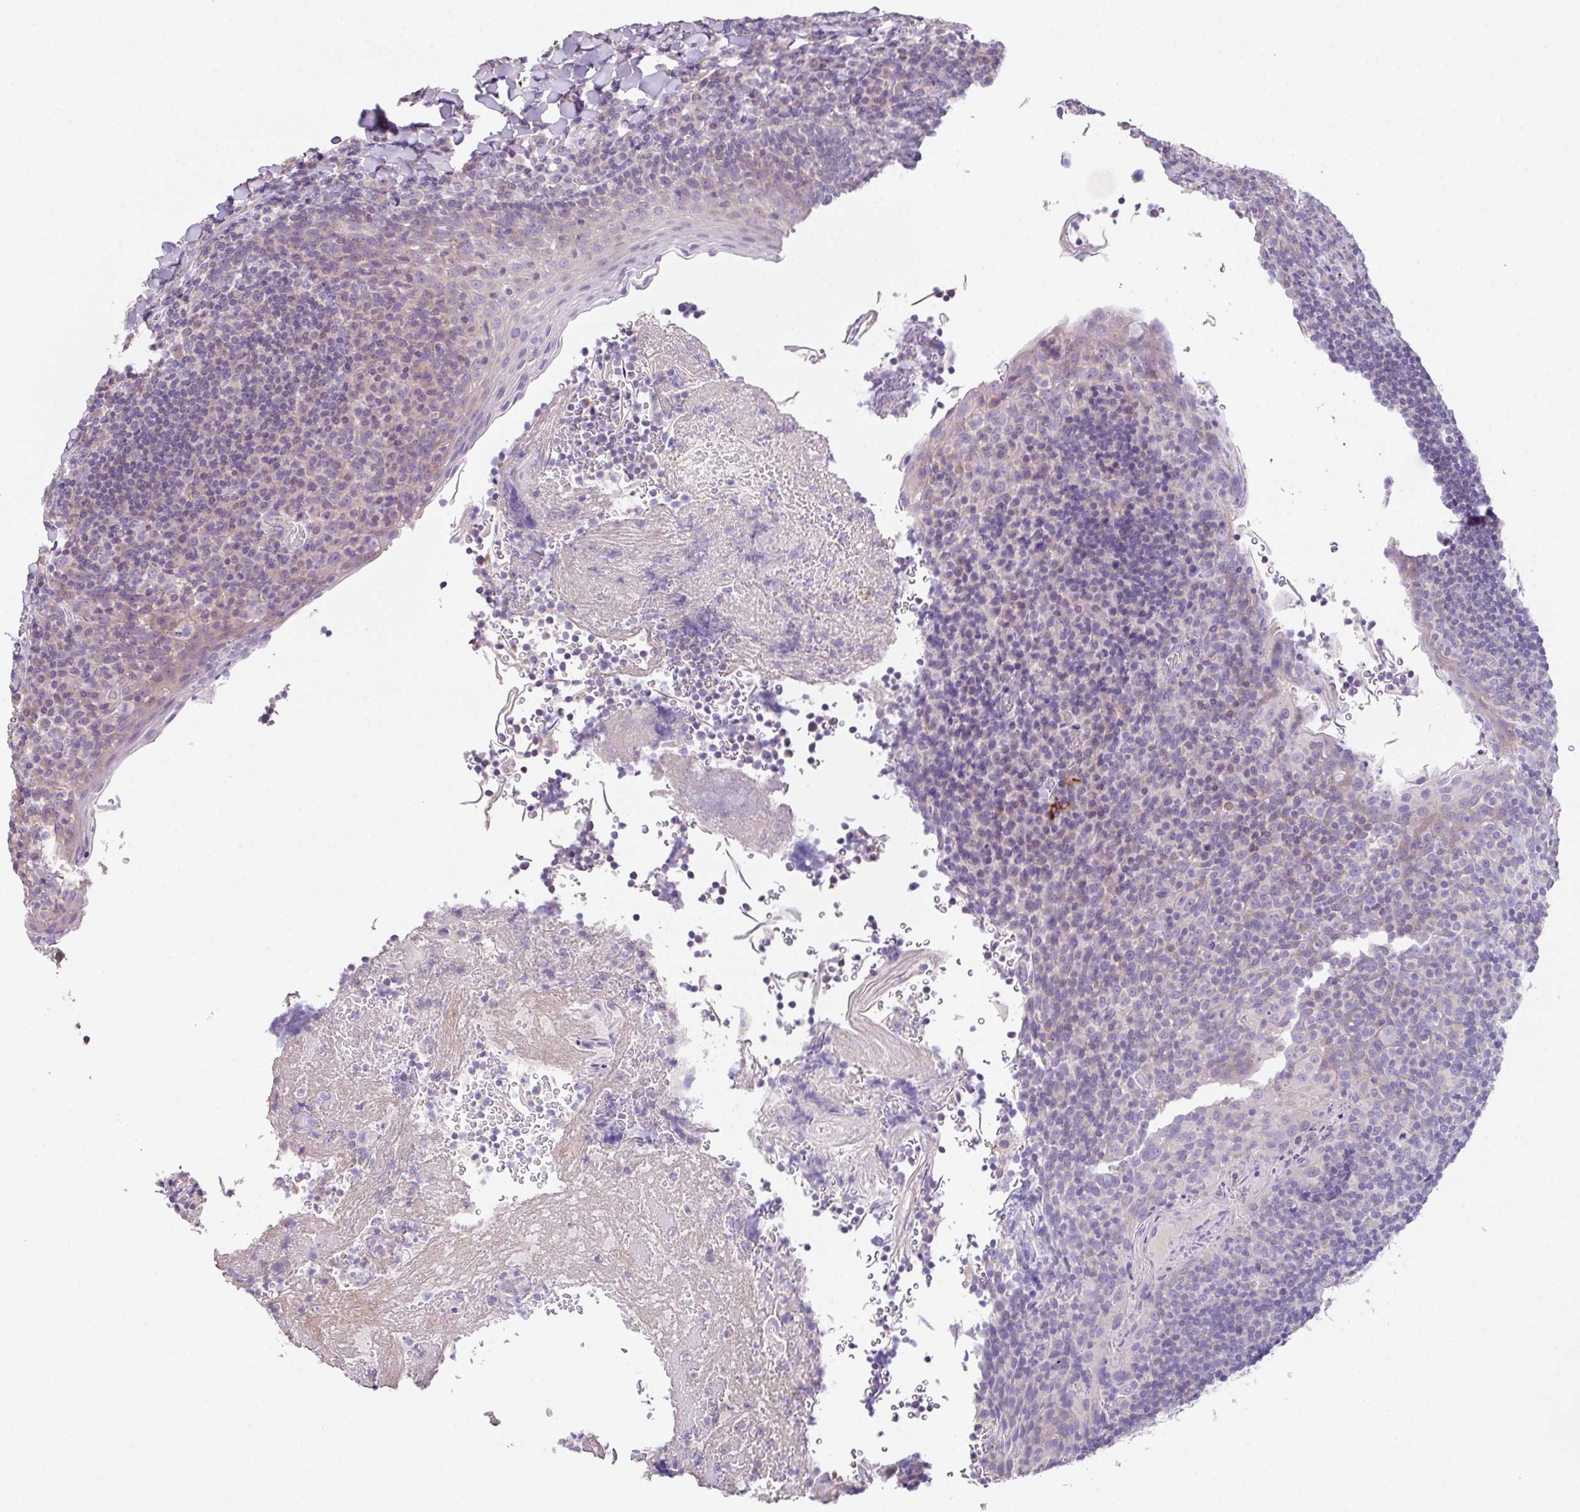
{"staining": {"intensity": "weak", "quantity": "<25%", "location": "cytoplasmic/membranous"}, "tissue": "tonsil", "cell_type": "Germinal center cells", "image_type": "normal", "snomed": [{"axis": "morphology", "description": "Normal tissue, NOS"}, {"axis": "topography", "description": "Tonsil"}], "caption": "This is an immunohistochemistry histopathology image of normal tonsil. There is no expression in germinal center cells.", "gene": "MARCO", "patient": {"sex": "male", "age": 27}}